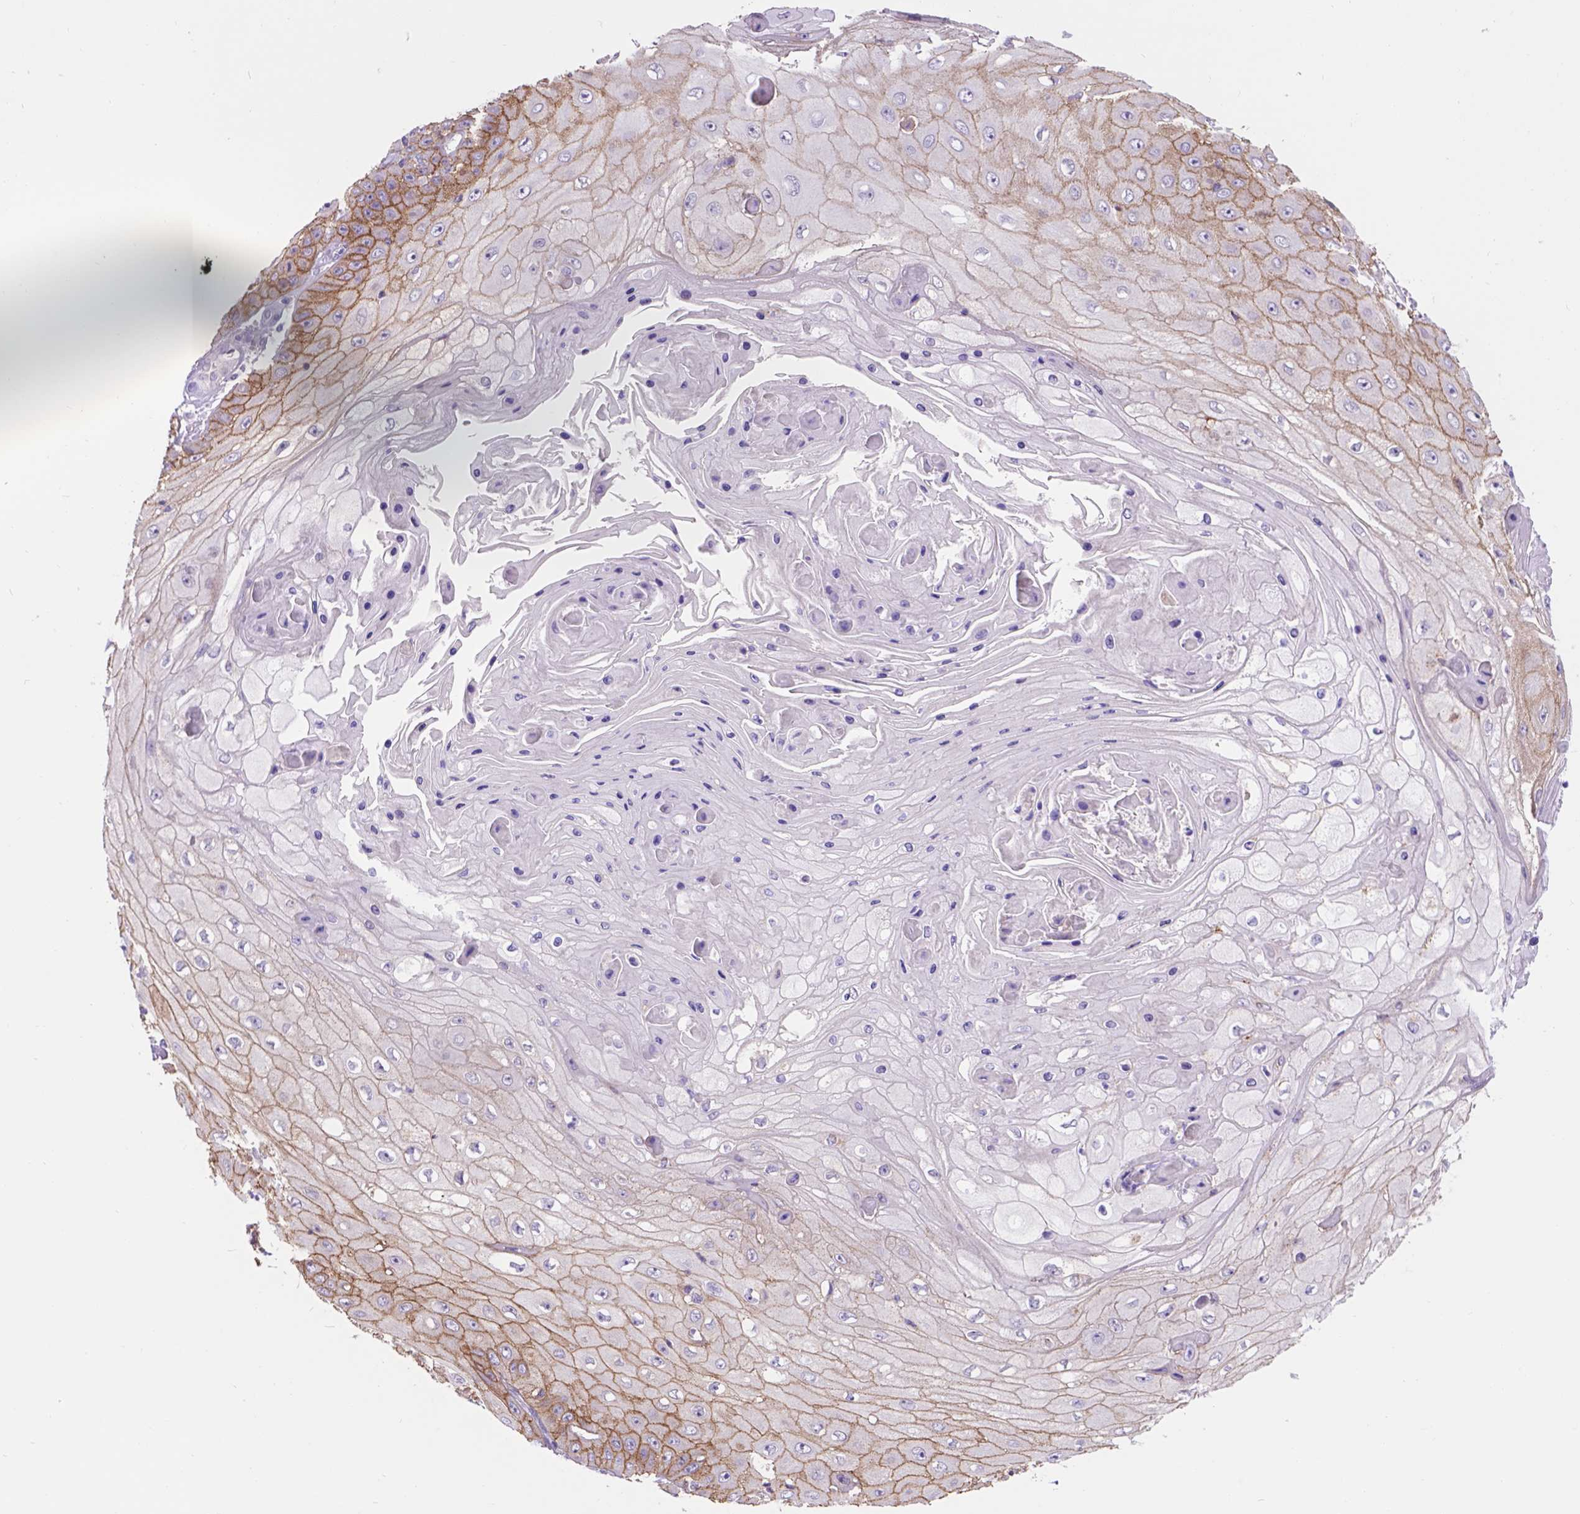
{"staining": {"intensity": "moderate", "quantity": ">75%", "location": "cytoplasmic/membranous"}, "tissue": "skin cancer", "cell_type": "Tumor cells", "image_type": "cancer", "snomed": [{"axis": "morphology", "description": "Squamous cell carcinoma, NOS"}, {"axis": "topography", "description": "Skin"}], "caption": "A medium amount of moderate cytoplasmic/membranous positivity is appreciated in about >75% of tumor cells in skin cancer (squamous cell carcinoma) tissue.", "gene": "EGFR", "patient": {"sex": "male", "age": 70}}